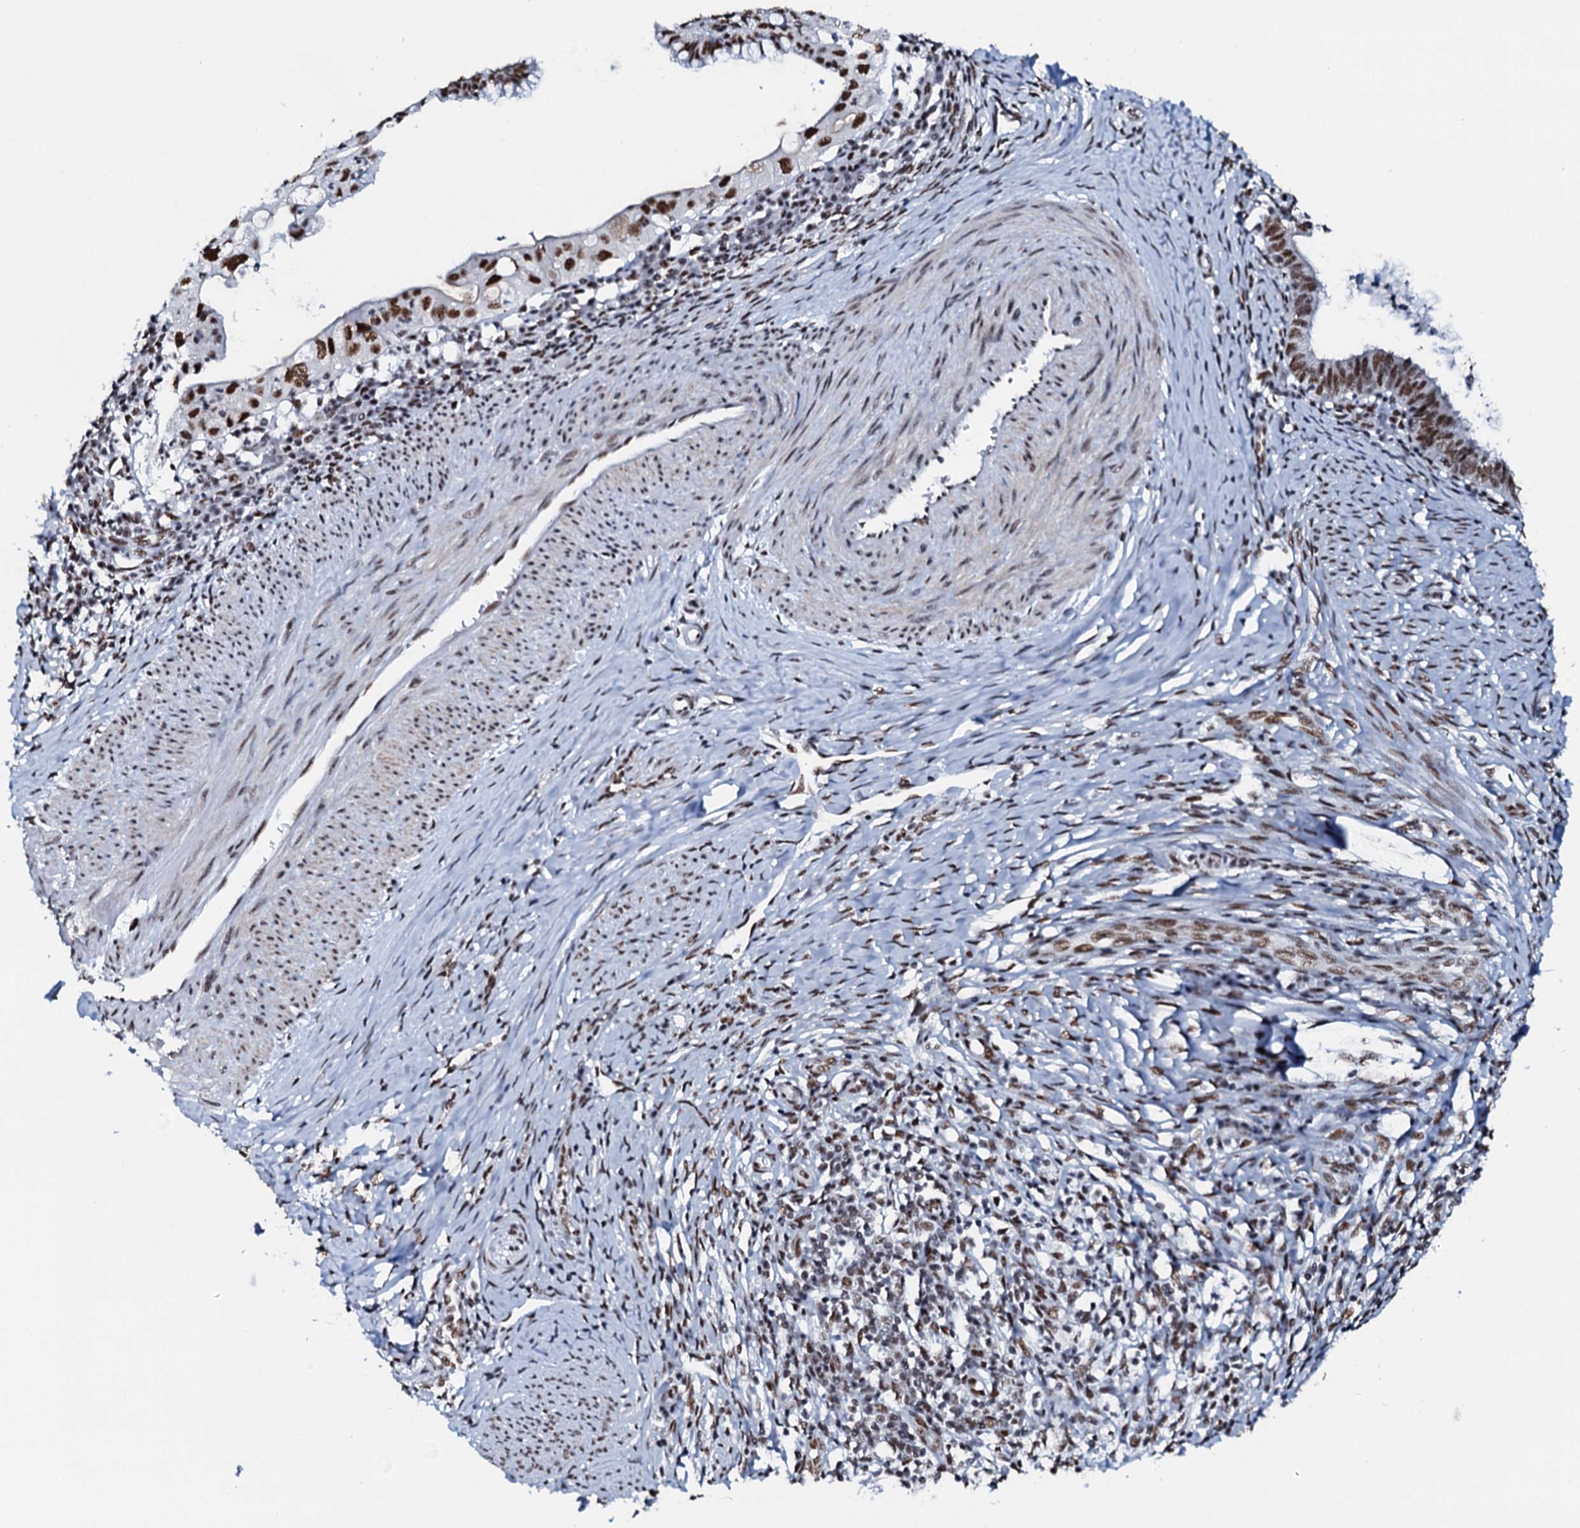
{"staining": {"intensity": "moderate", "quantity": ">75%", "location": "nuclear"}, "tissue": "cervical cancer", "cell_type": "Tumor cells", "image_type": "cancer", "snomed": [{"axis": "morphology", "description": "Adenocarcinoma, NOS"}, {"axis": "topography", "description": "Cervix"}], "caption": "IHC image of neoplastic tissue: adenocarcinoma (cervical) stained using immunohistochemistry (IHC) displays medium levels of moderate protein expression localized specifically in the nuclear of tumor cells, appearing as a nuclear brown color.", "gene": "NKAPD1", "patient": {"sex": "female", "age": 36}}